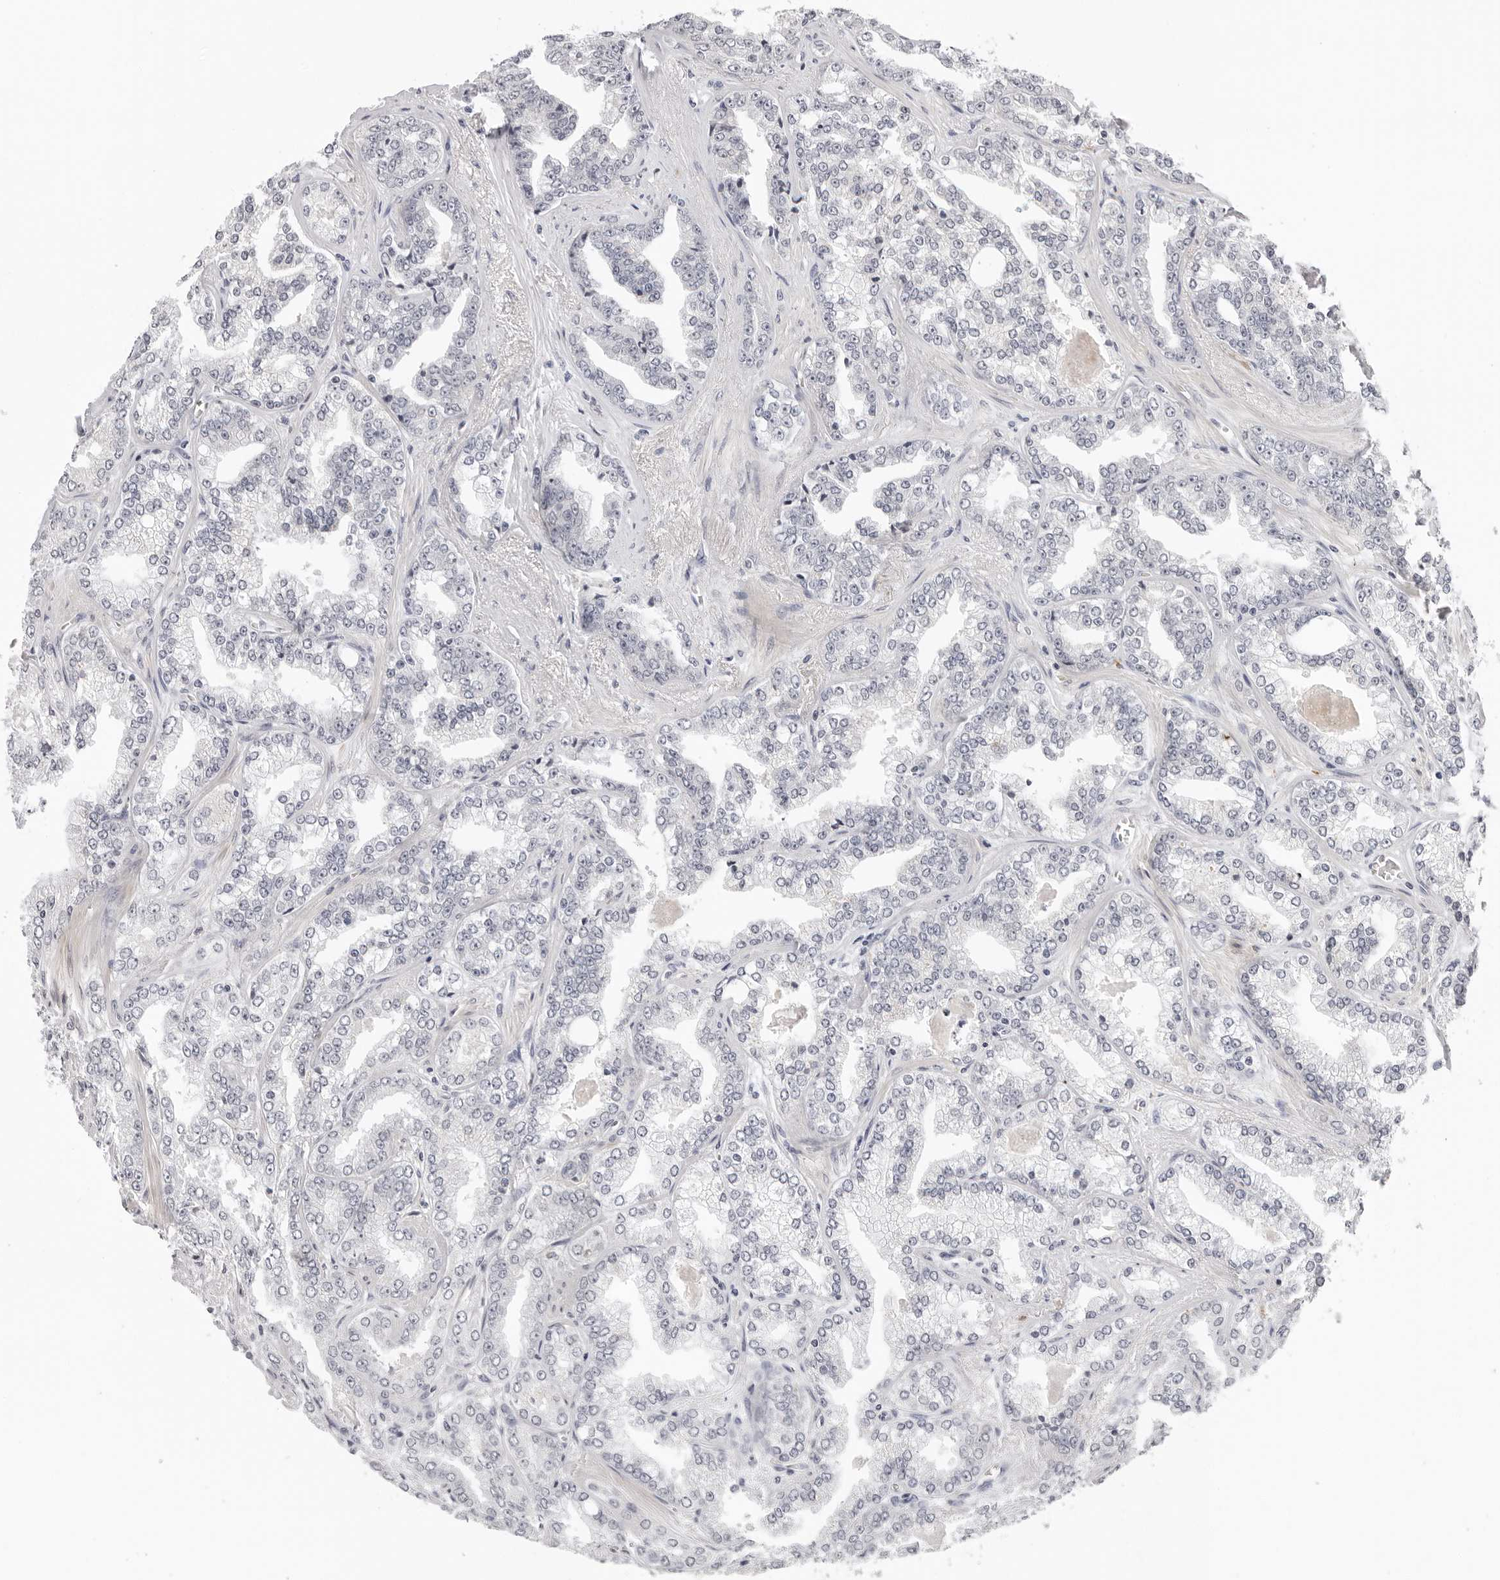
{"staining": {"intensity": "negative", "quantity": "none", "location": "none"}, "tissue": "prostate cancer", "cell_type": "Tumor cells", "image_type": "cancer", "snomed": [{"axis": "morphology", "description": "Adenocarcinoma, High grade"}, {"axis": "topography", "description": "Prostate"}], "caption": "Tumor cells are negative for protein expression in human prostate cancer.", "gene": "STRADB", "patient": {"sex": "male", "age": 71}}